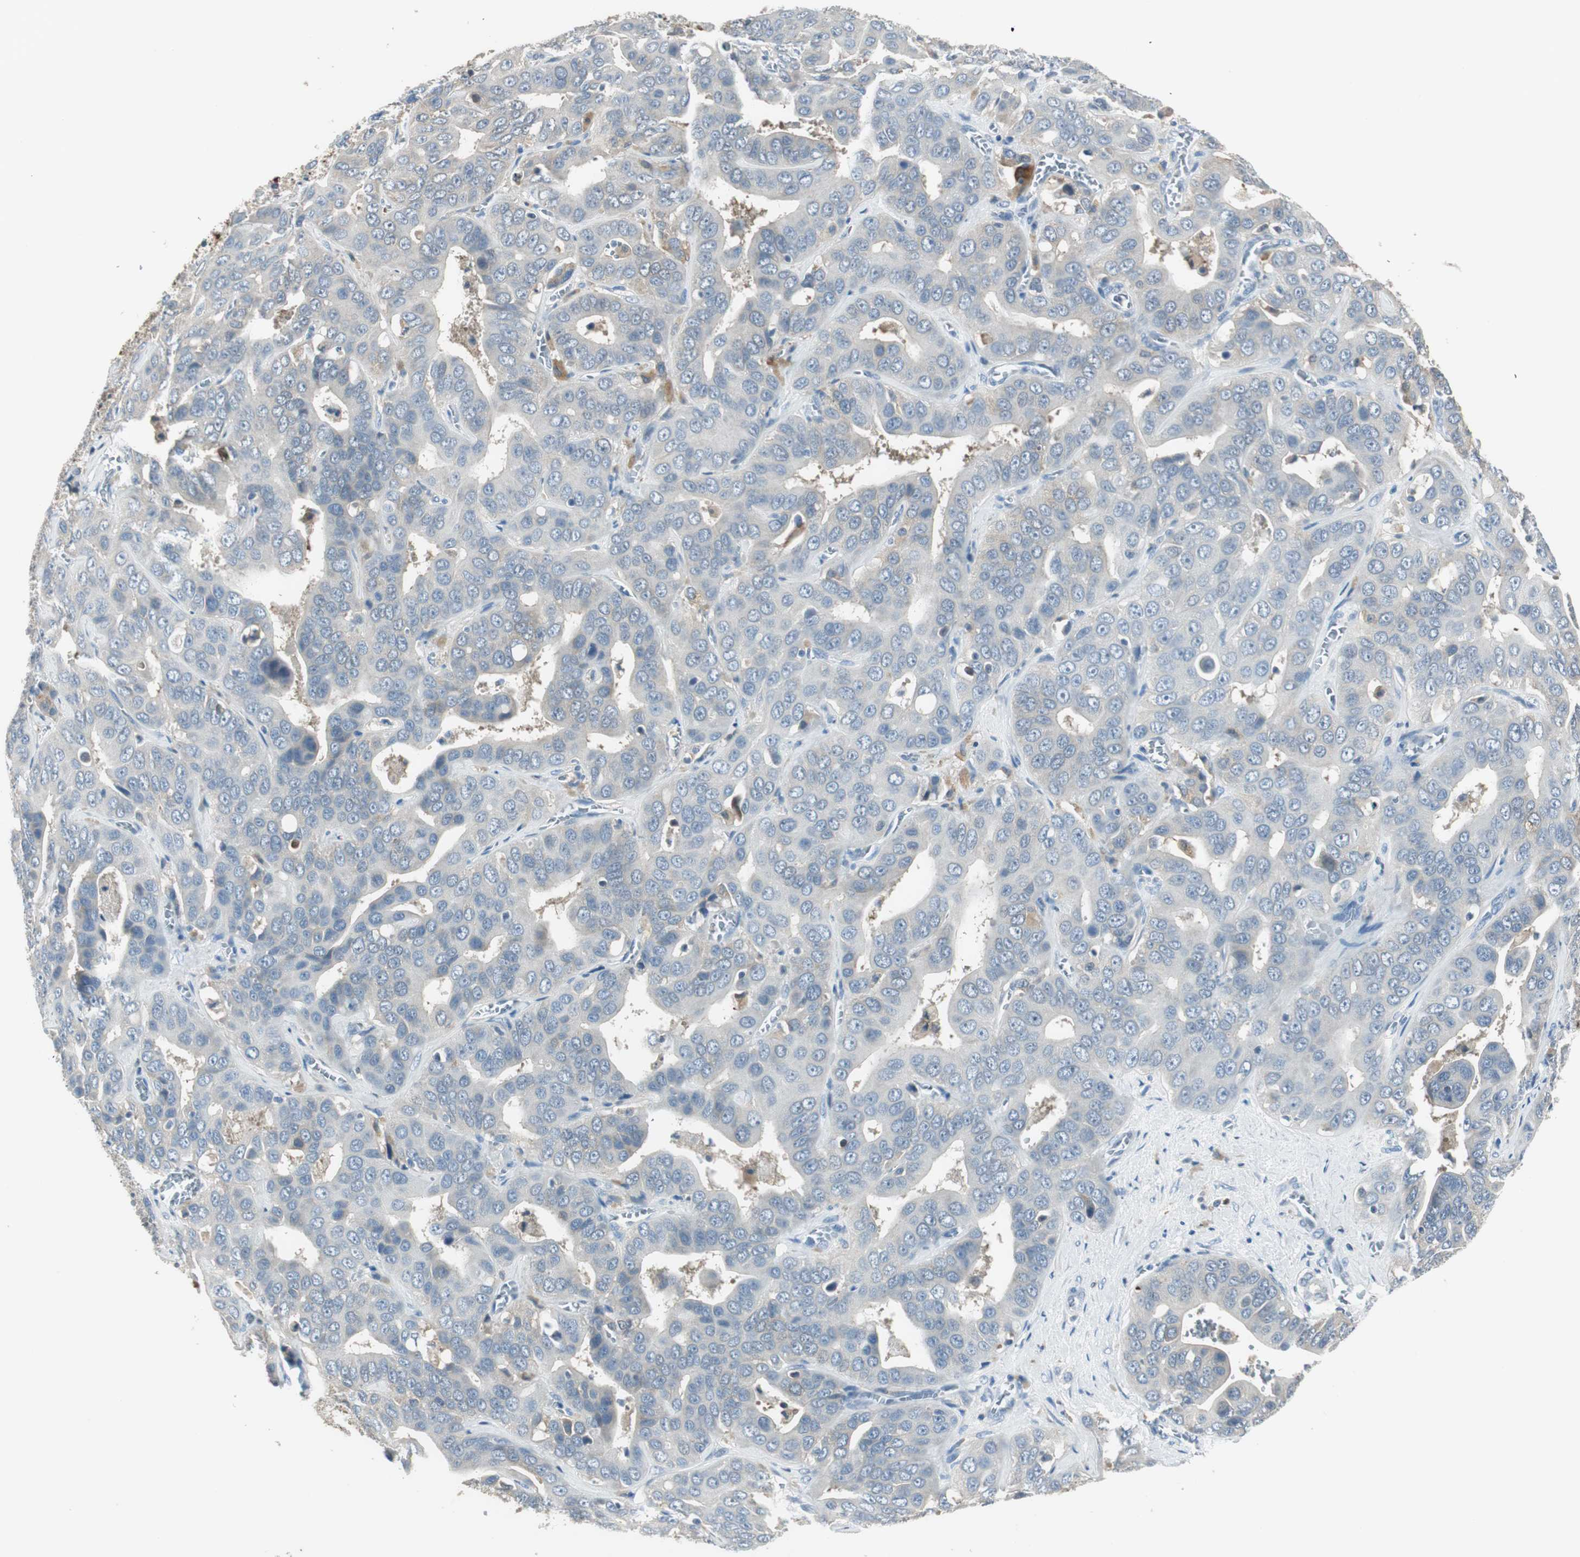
{"staining": {"intensity": "weak", "quantity": "<25%", "location": "cytoplasmic/membranous"}, "tissue": "liver cancer", "cell_type": "Tumor cells", "image_type": "cancer", "snomed": [{"axis": "morphology", "description": "Cholangiocarcinoma"}, {"axis": "topography", "description": "Liver"}], "caption": "High power microscopy image of an IHC histopathology image of liver cancer (cholangiocarcinoma), revealing no significant expression in tumor cells. (Brightfield microscopy of DAB IHC at high magnification).", "gene": "MSTO1", "patient": {"sex": "female", "age": 52}}